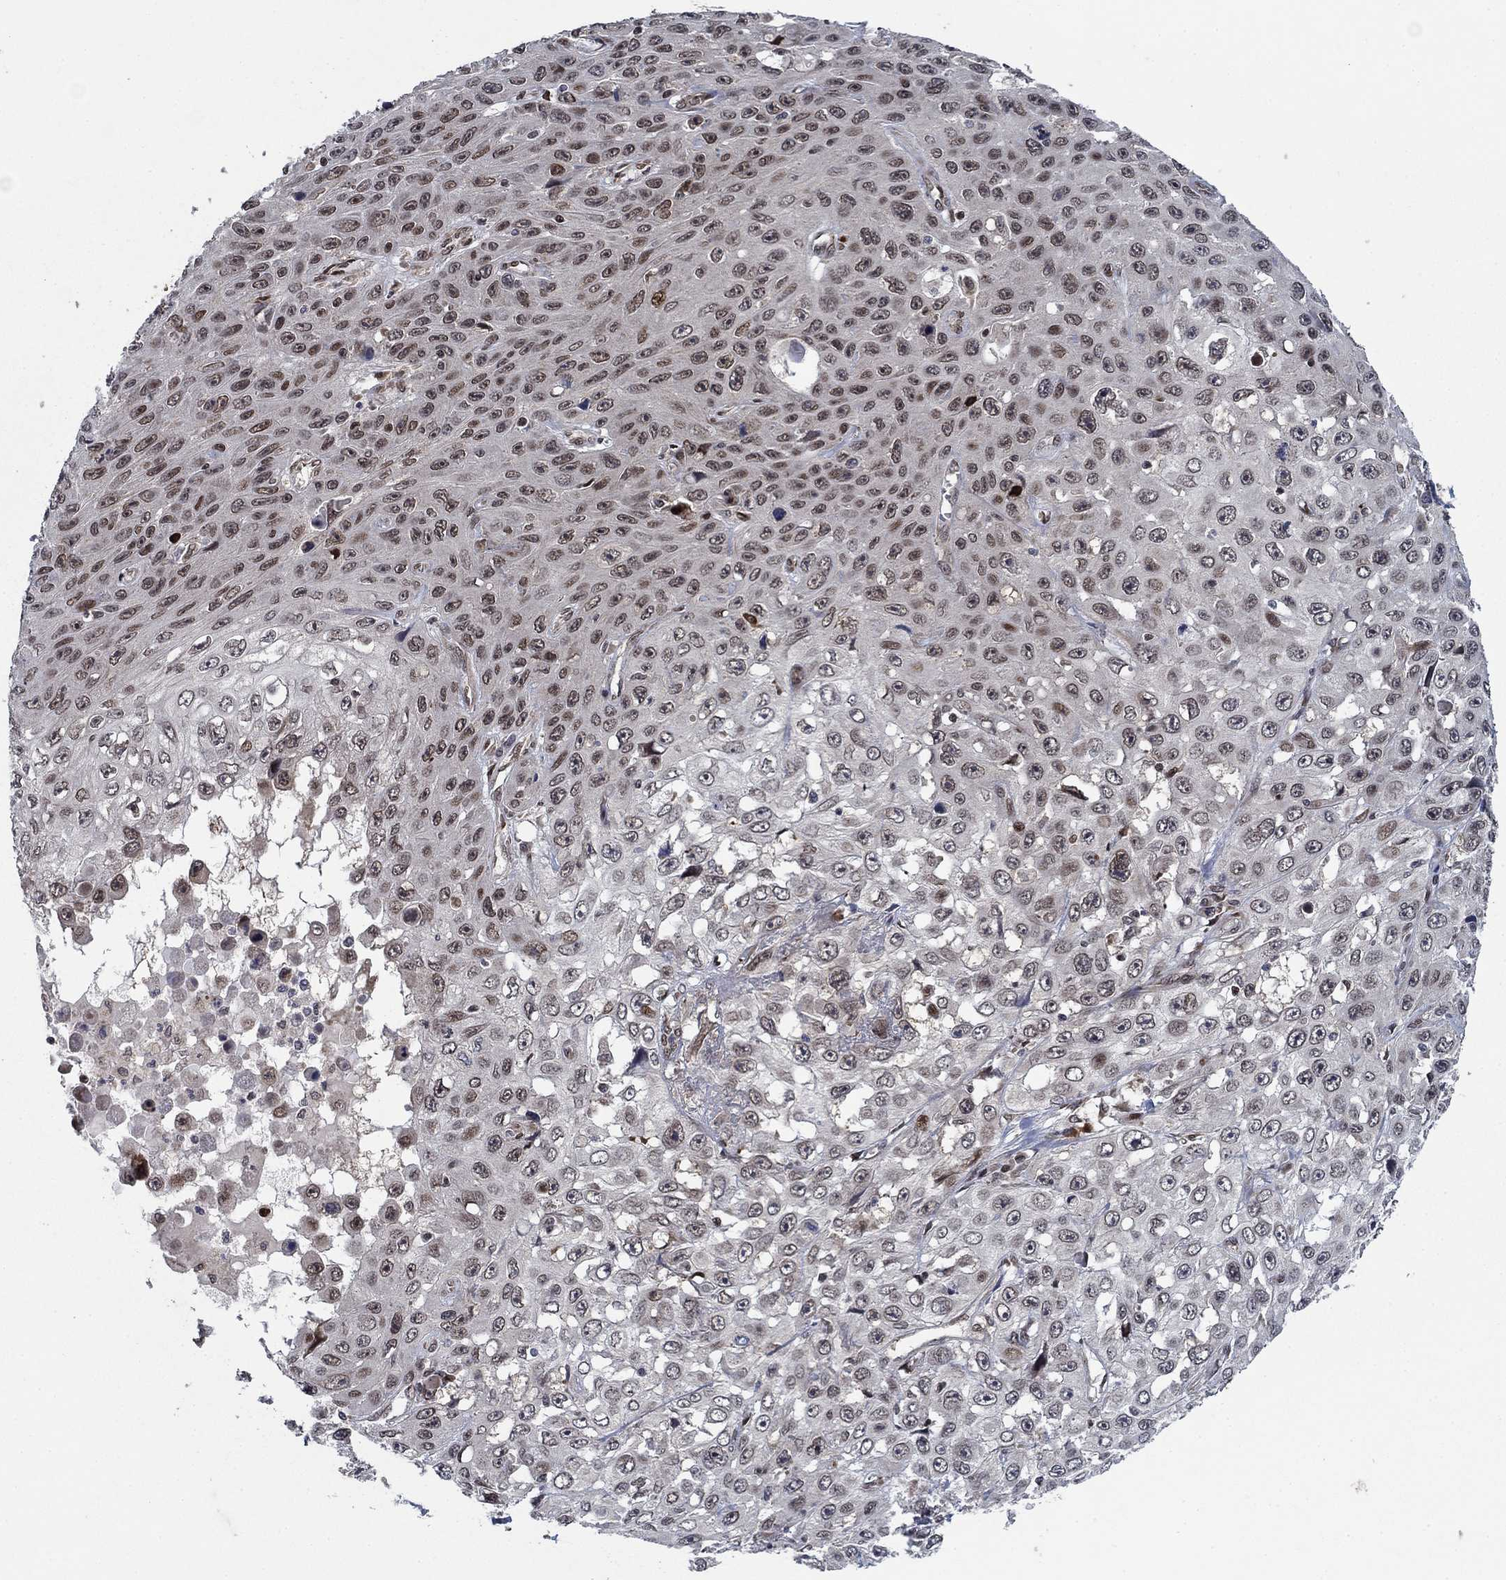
{"staining": {"intensity": "weak", "quantity": "25%-75%", "location": "nuclear"}, "tissue": "skin cancer", "cell_type": "Tumor cells", "image_type": "cancer", "snomed": [{"axis": "morphology", "description": "Squamous cell carcinoma, NOS"}, {"axis": "topography", "description": "Skin"}], "caption": "Immunohistochemical staining of skin cancer (squamous cell carcinoma) reveals low levels of weak nuclear protein expression in about 25%-75% of tumor cells. The staining was performed using DAB to visualize the protein expression in brown, while the nuclei were stained in blue with hematoxylin (Magnification: 20x).", "gene": "PRICKLE4", "patient": {"sex": "male", "age": 82}}